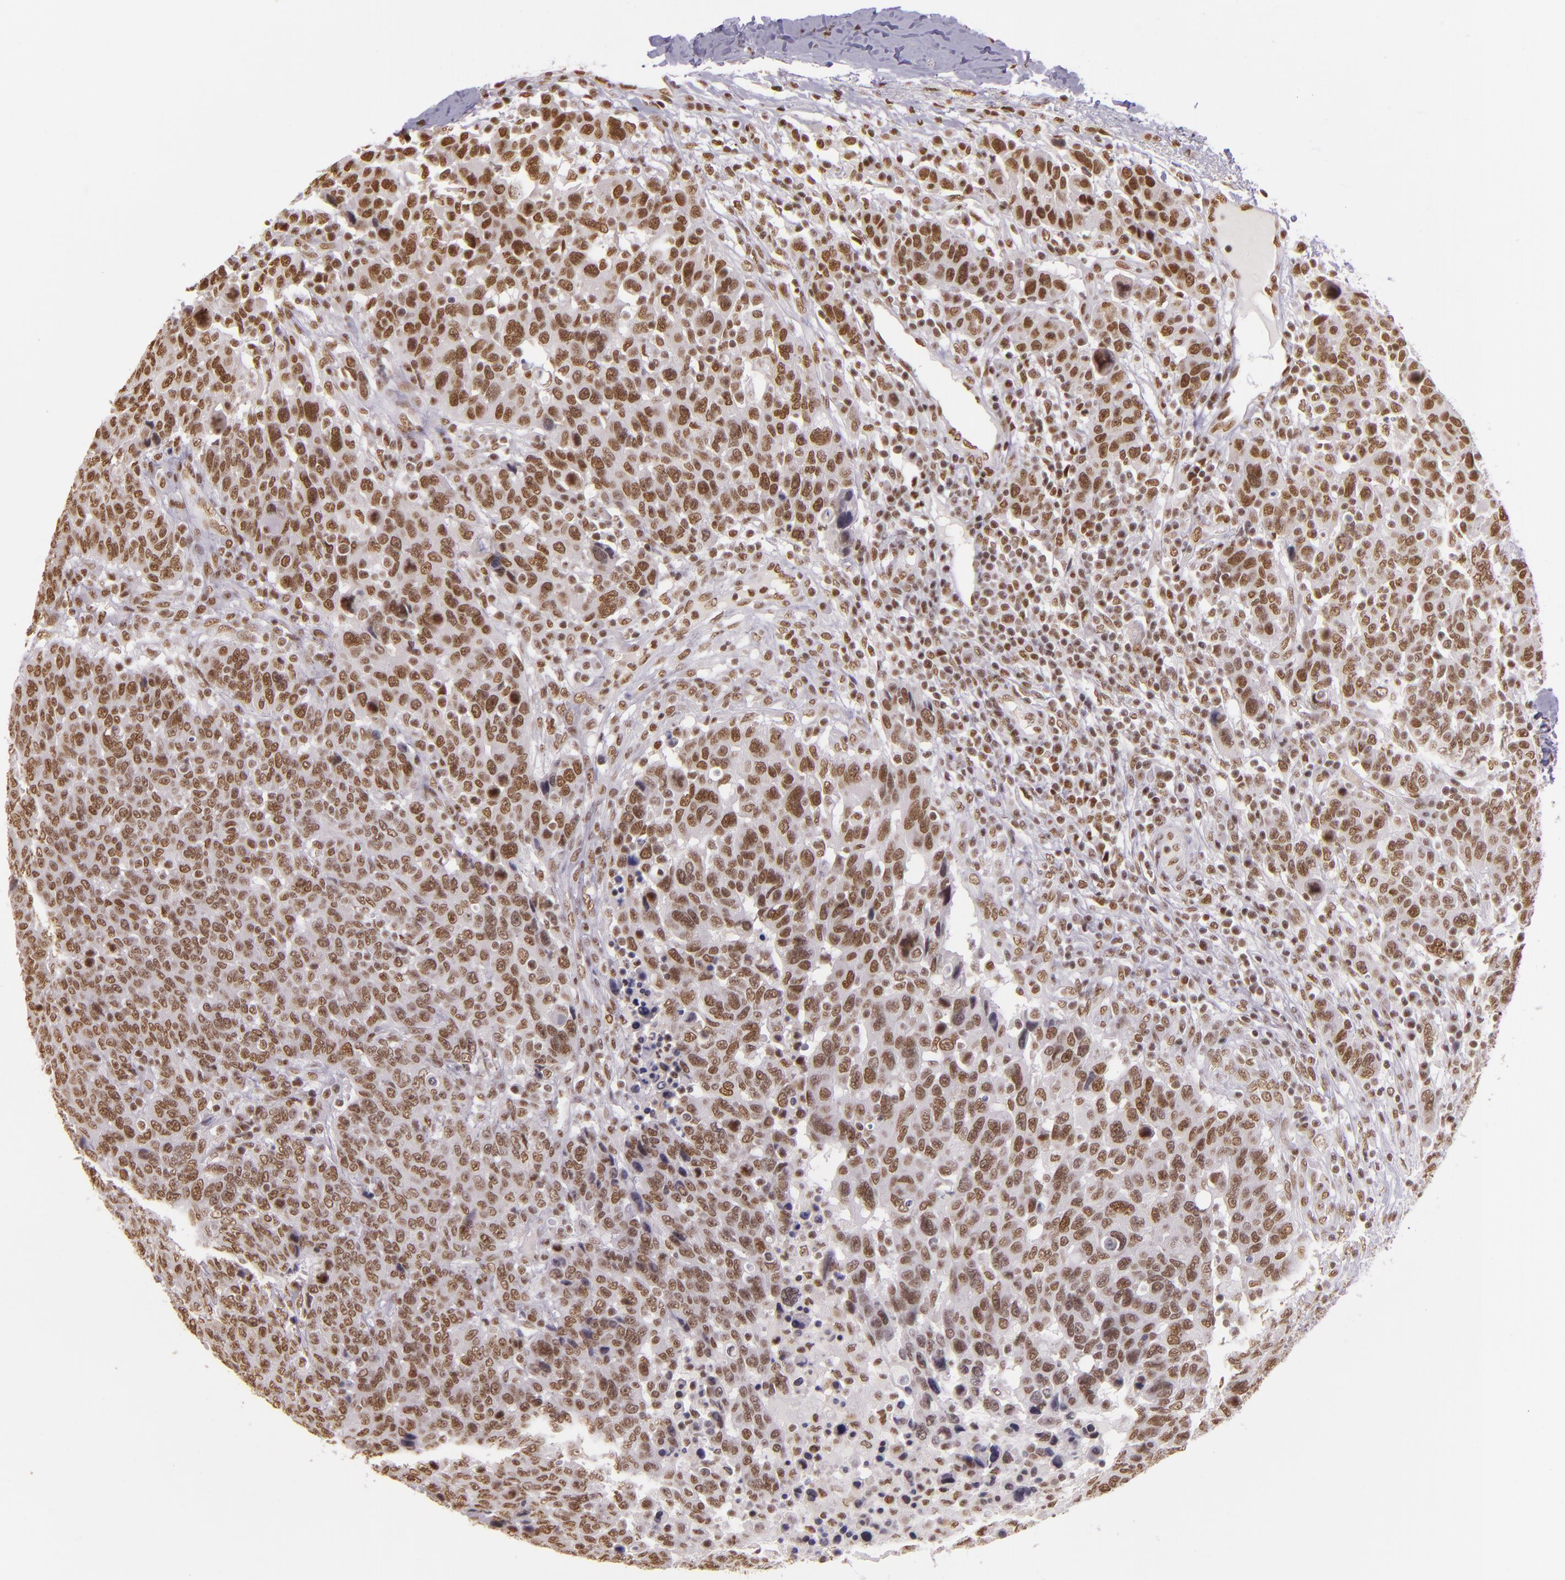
{"staining": {"intensity": "moderate", "quantity": ">75%", "location": "nuclear"}, "tissue": "breast cancer", "cell_type": "Tumor cells", "image_type": "cancer", "snomed": [{"axis": "morphology", "description": "Duct carcinoma"}, {"axis": "topography", "description": "Breast"}], "caption": "Invasive ductal carcinoma (breast) was stained to show a protein in brown. There is medium levels of moderate nuclear positivity in about >75% of tumor cells.", "gene": "USF1", "patient": {"sex": "female", "age": 37}}